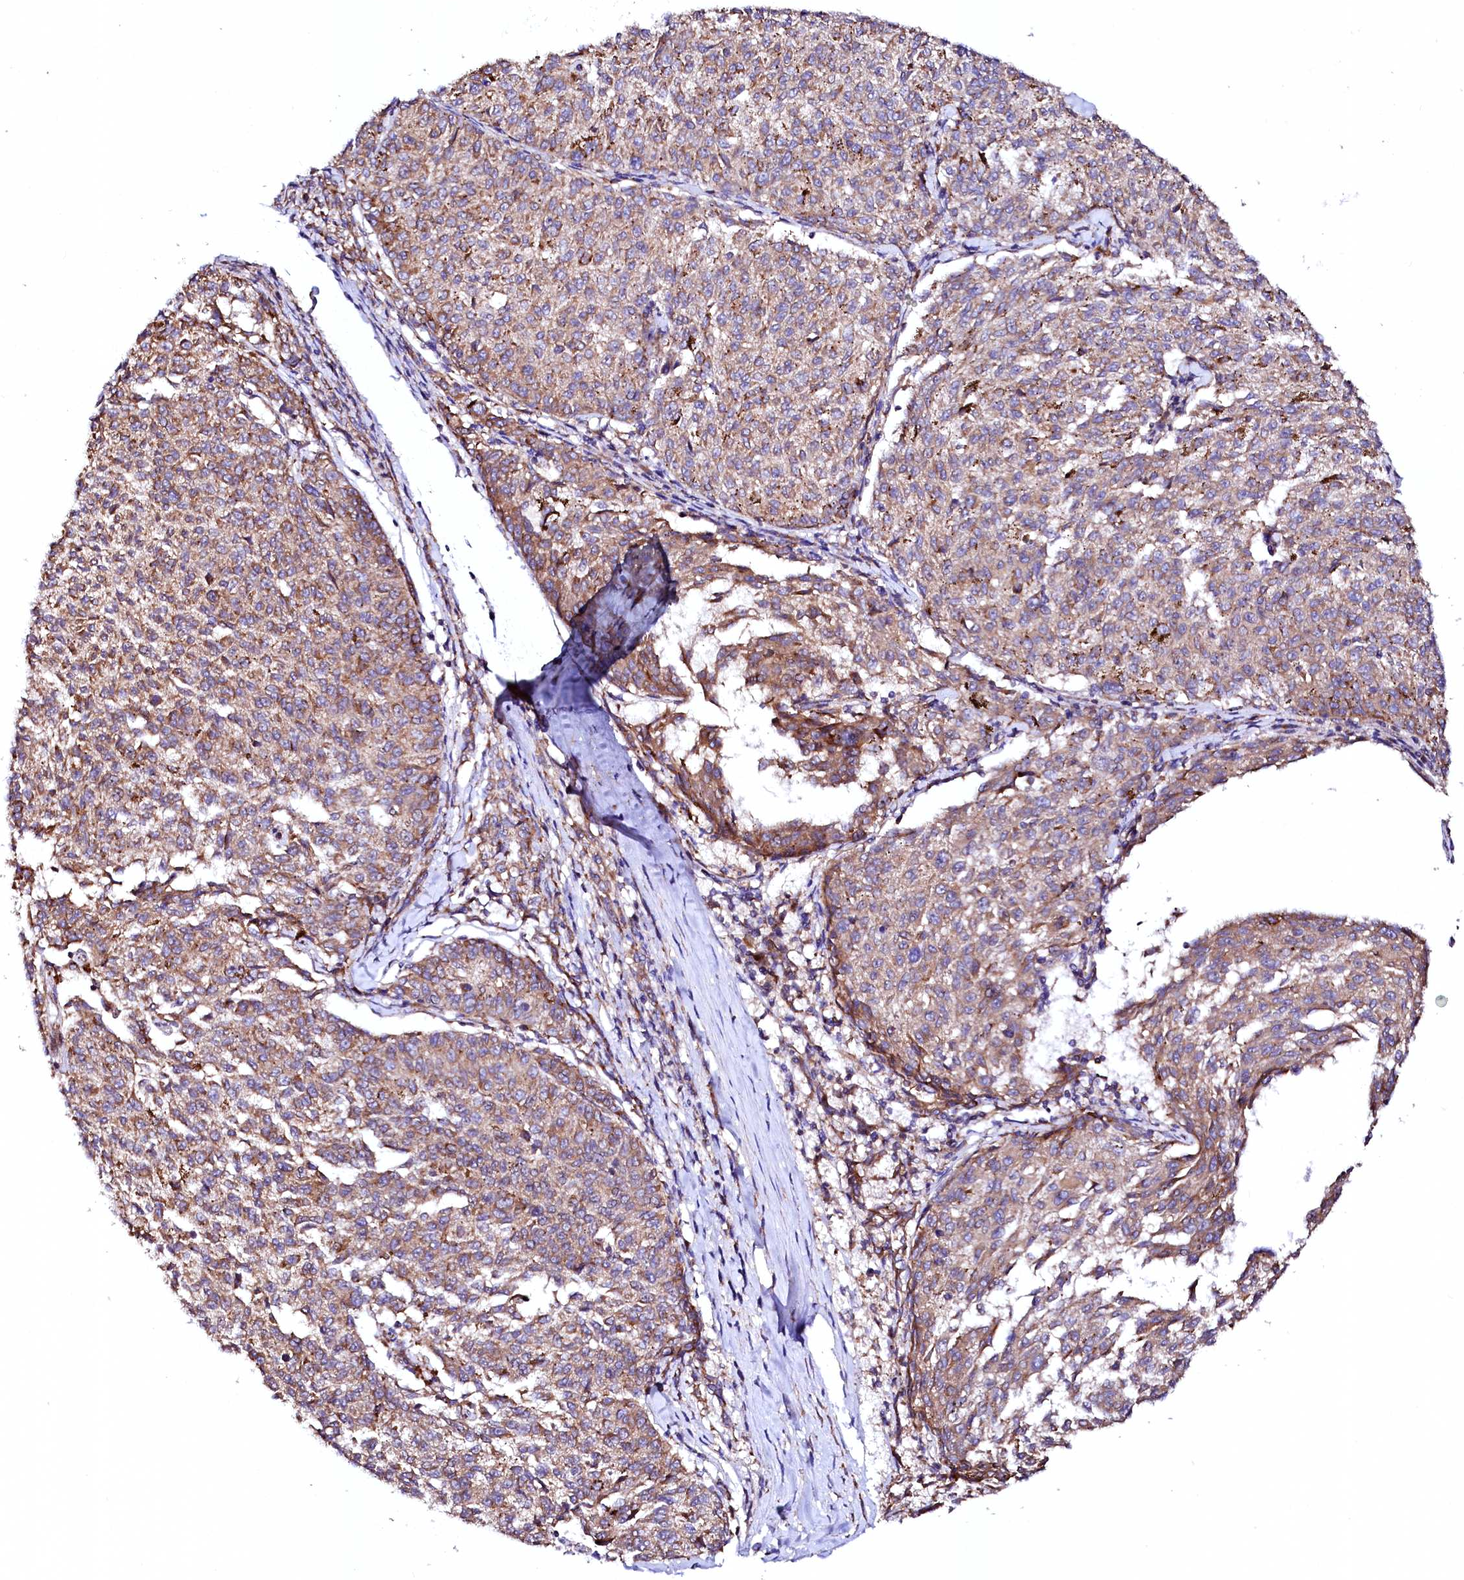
{"staining": {"intensity": "weak", "quantity": ">75%", "location": "cytoplasmic/membranous"}, "tissue": "melanoma", "cell_type": "Tumor cells", "image_type": "cancer", "snomed": [{"axis": "morphology", "description": "Malignant melanoma, NOS"}, {"axis": "topography", "description": "Skin"}], "caption": "Immunohistochemical staining of human malignant melanoma reveals low levels of weak cytoplasmic/membranous staining in about >75% of tumor cells.", "gene": "UBE3C", "patient": {"sex": "female", "age": 72}}